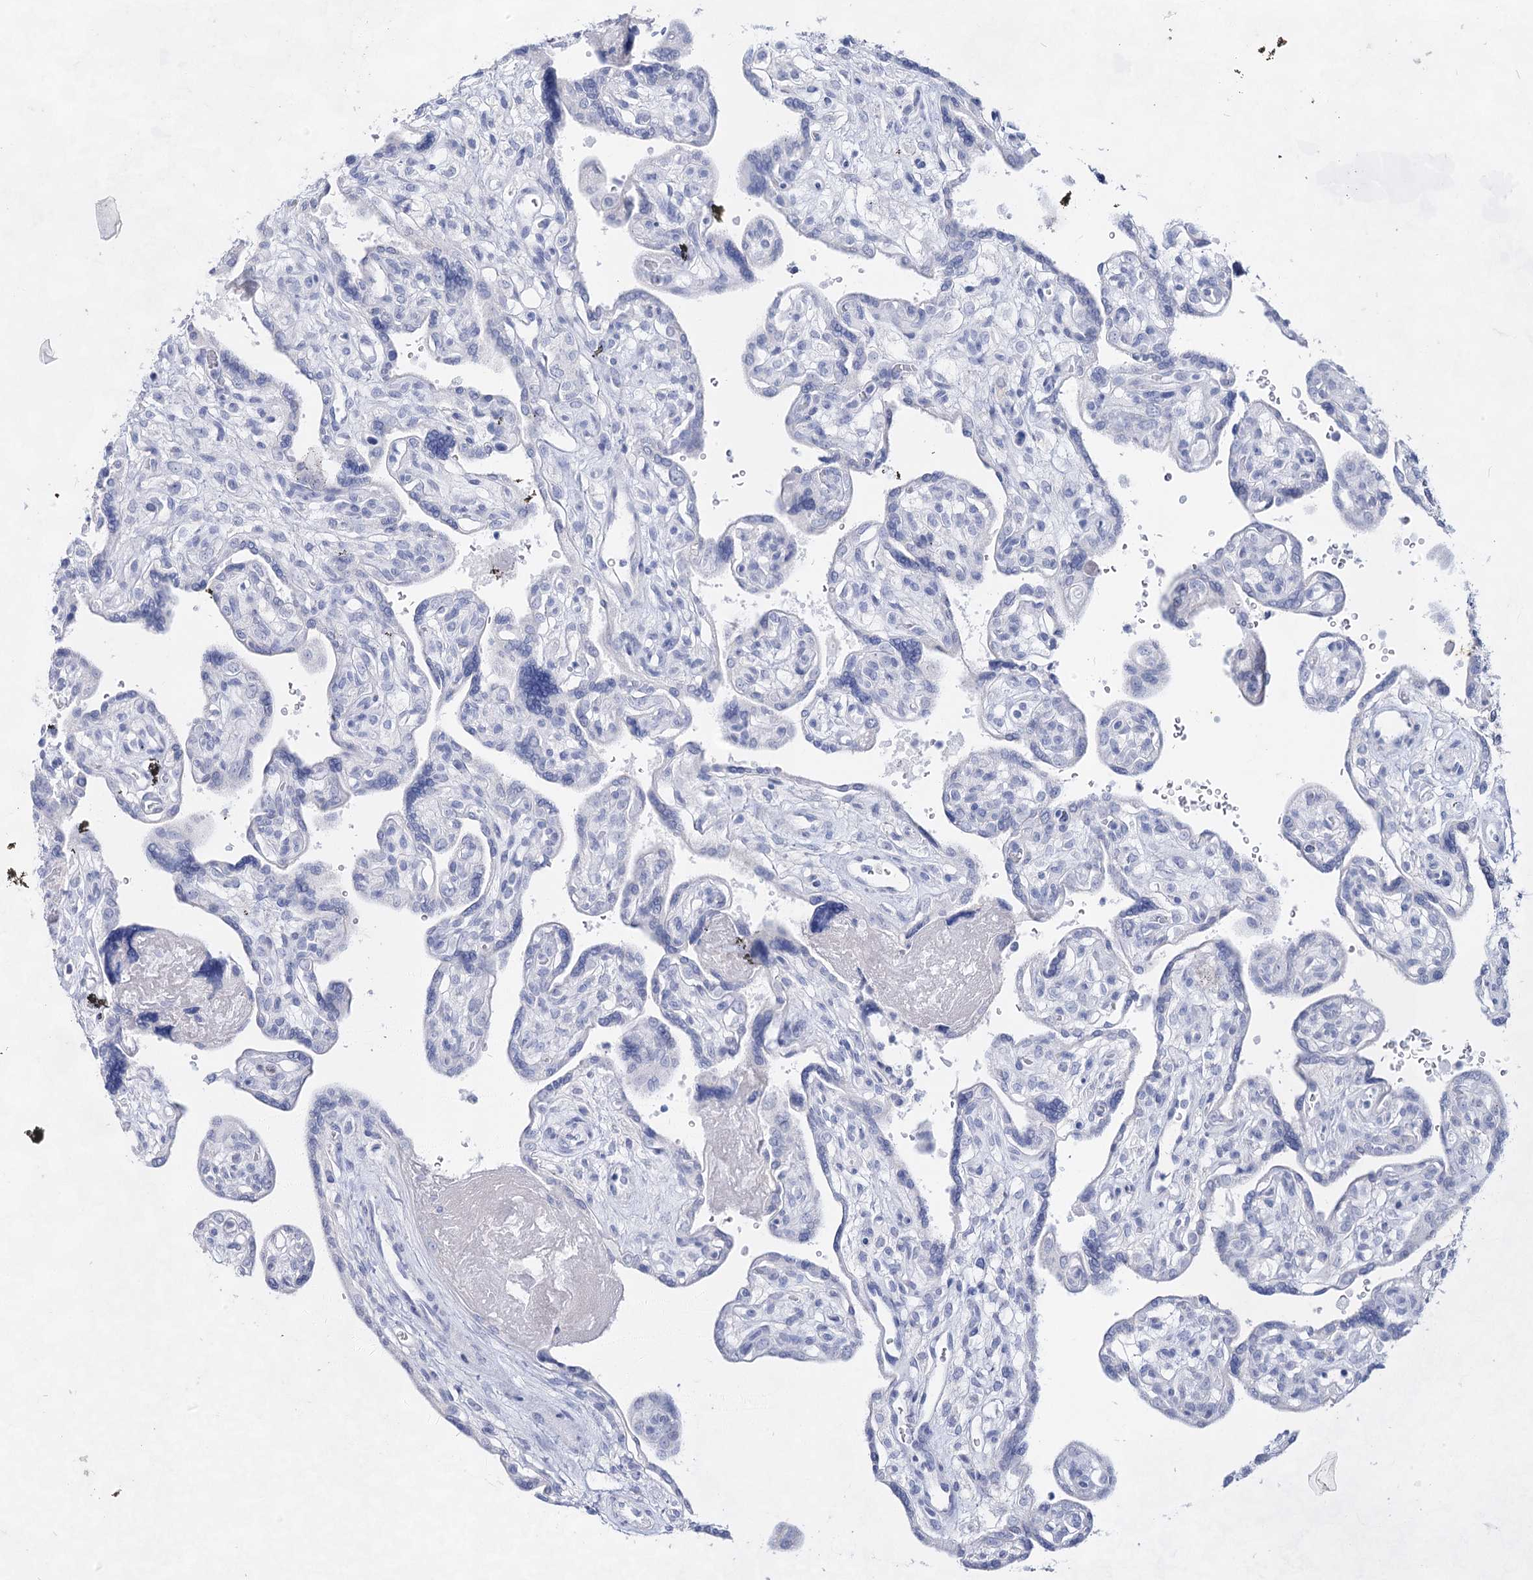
{"staining": {"intensity": "negative", "quantity": "none", "location": "none"}, "tissue": "placenta", "cell_type": "Decidual cells", "image_type": "normal", "snomed": [{"axis": "morphology", "description": "Normal tissue, NOS"}, {"axis": "topography", "description": "Placenta"}], "caption": "This is a micrograph of immunohistochemistry staining of unremarkable placenta, which shows no staining in decidual cells. The staining was performed using DAB to visualize the protein expression in brown, while the nuclei were stained in blue with hematoxylin (Magnification: 20x).", "gene": "ACRV1", "patient": {"sex": "female", "age": 39}}